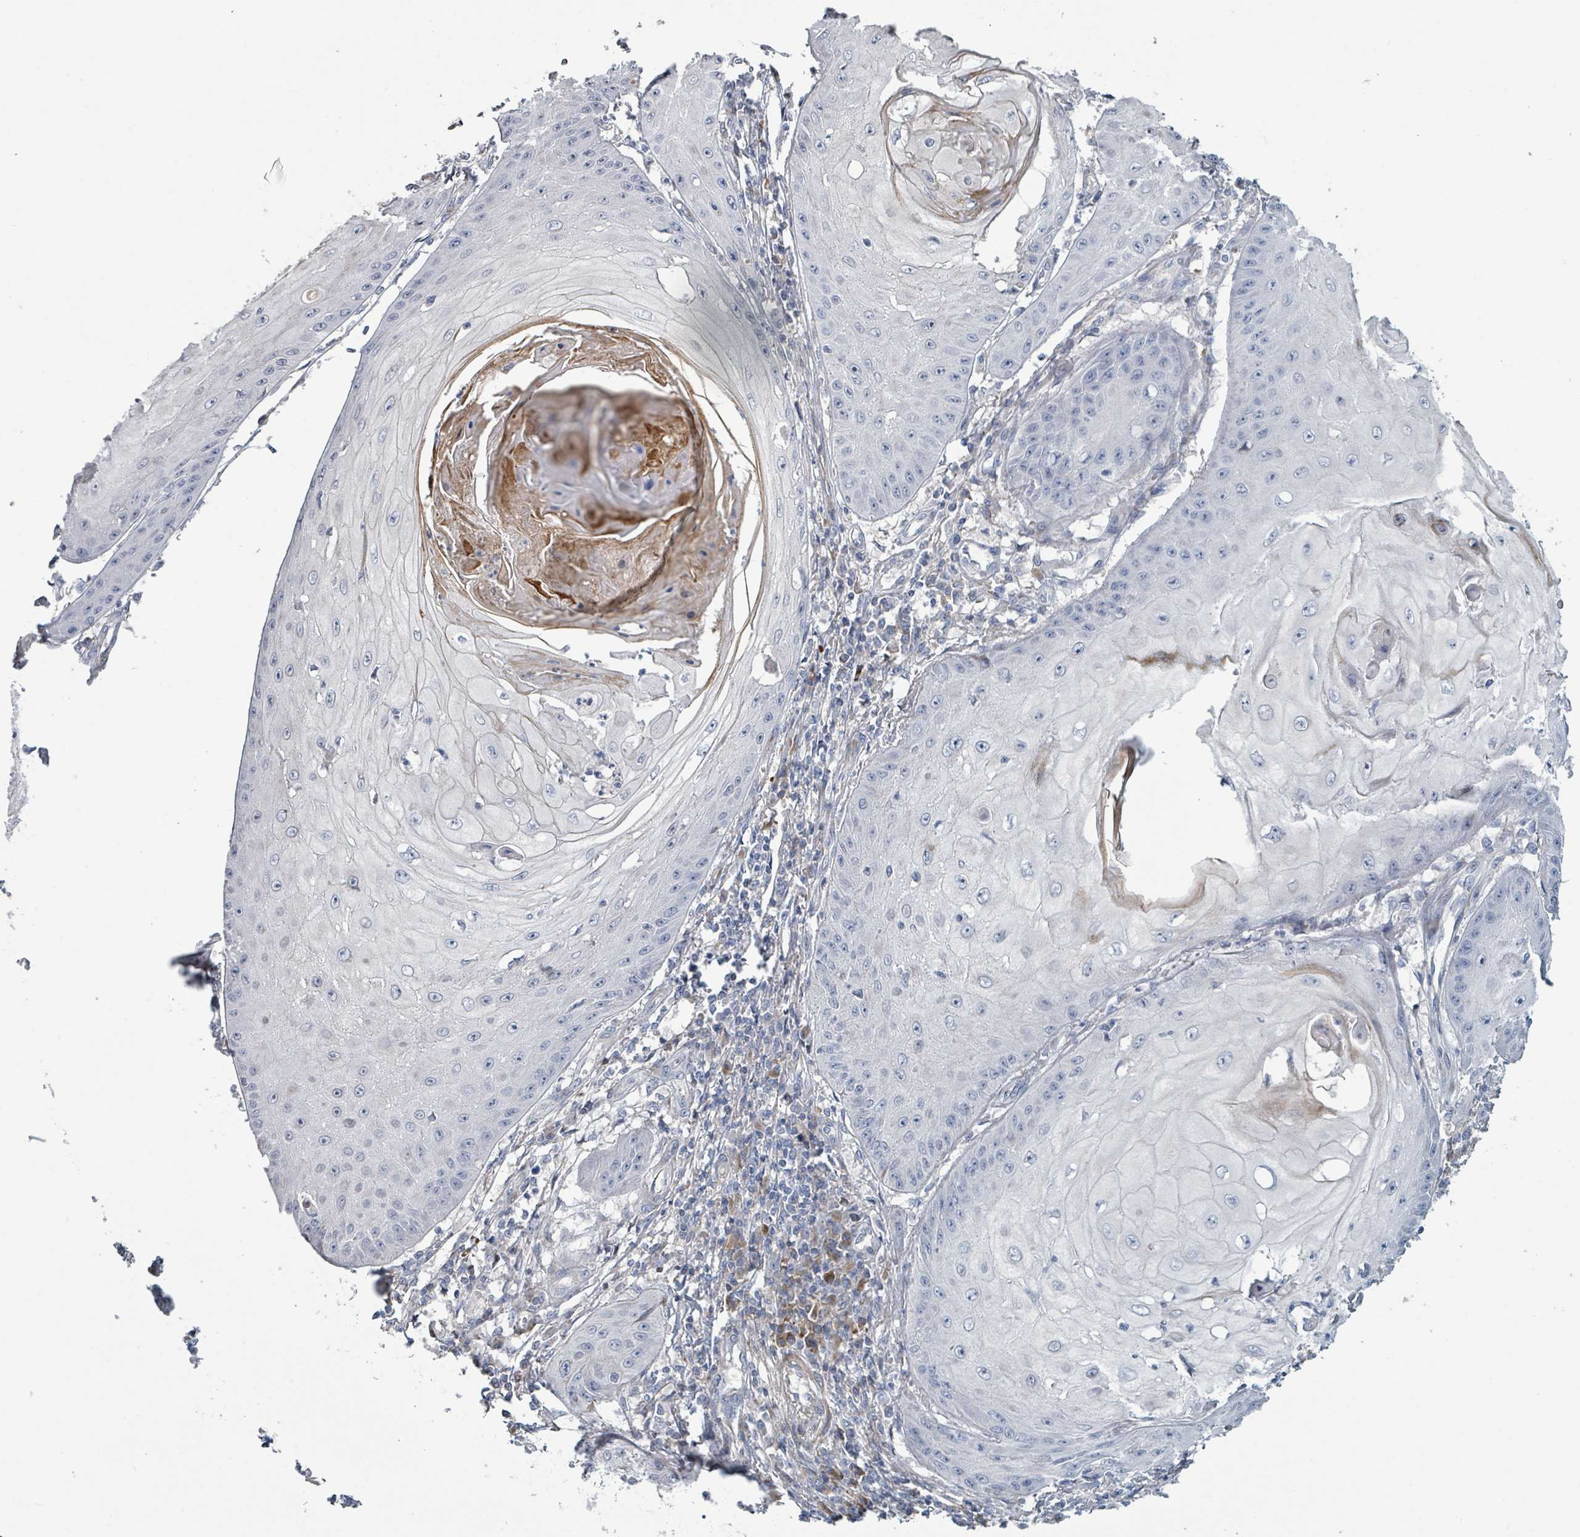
{"staining": {"intensity": "negative", "quantity": "none", "location": "none"}, "tissue": "skin cancer", "cell_type": "Tumor cells", "image_type": "cancer", "snomed": [{"axis": "morphology", "description": "Squamous cell carcinoma, NOS"}, {"axis": "topography", "description": "Skin"}], "caption": "Human skin squamous cell carcinoma stained for a protein using immunohistochemistry (IHC) reveals no staining in tumor cells.", "gene": "RAB33B", "patient": {"sex": "male", "age": 70}}